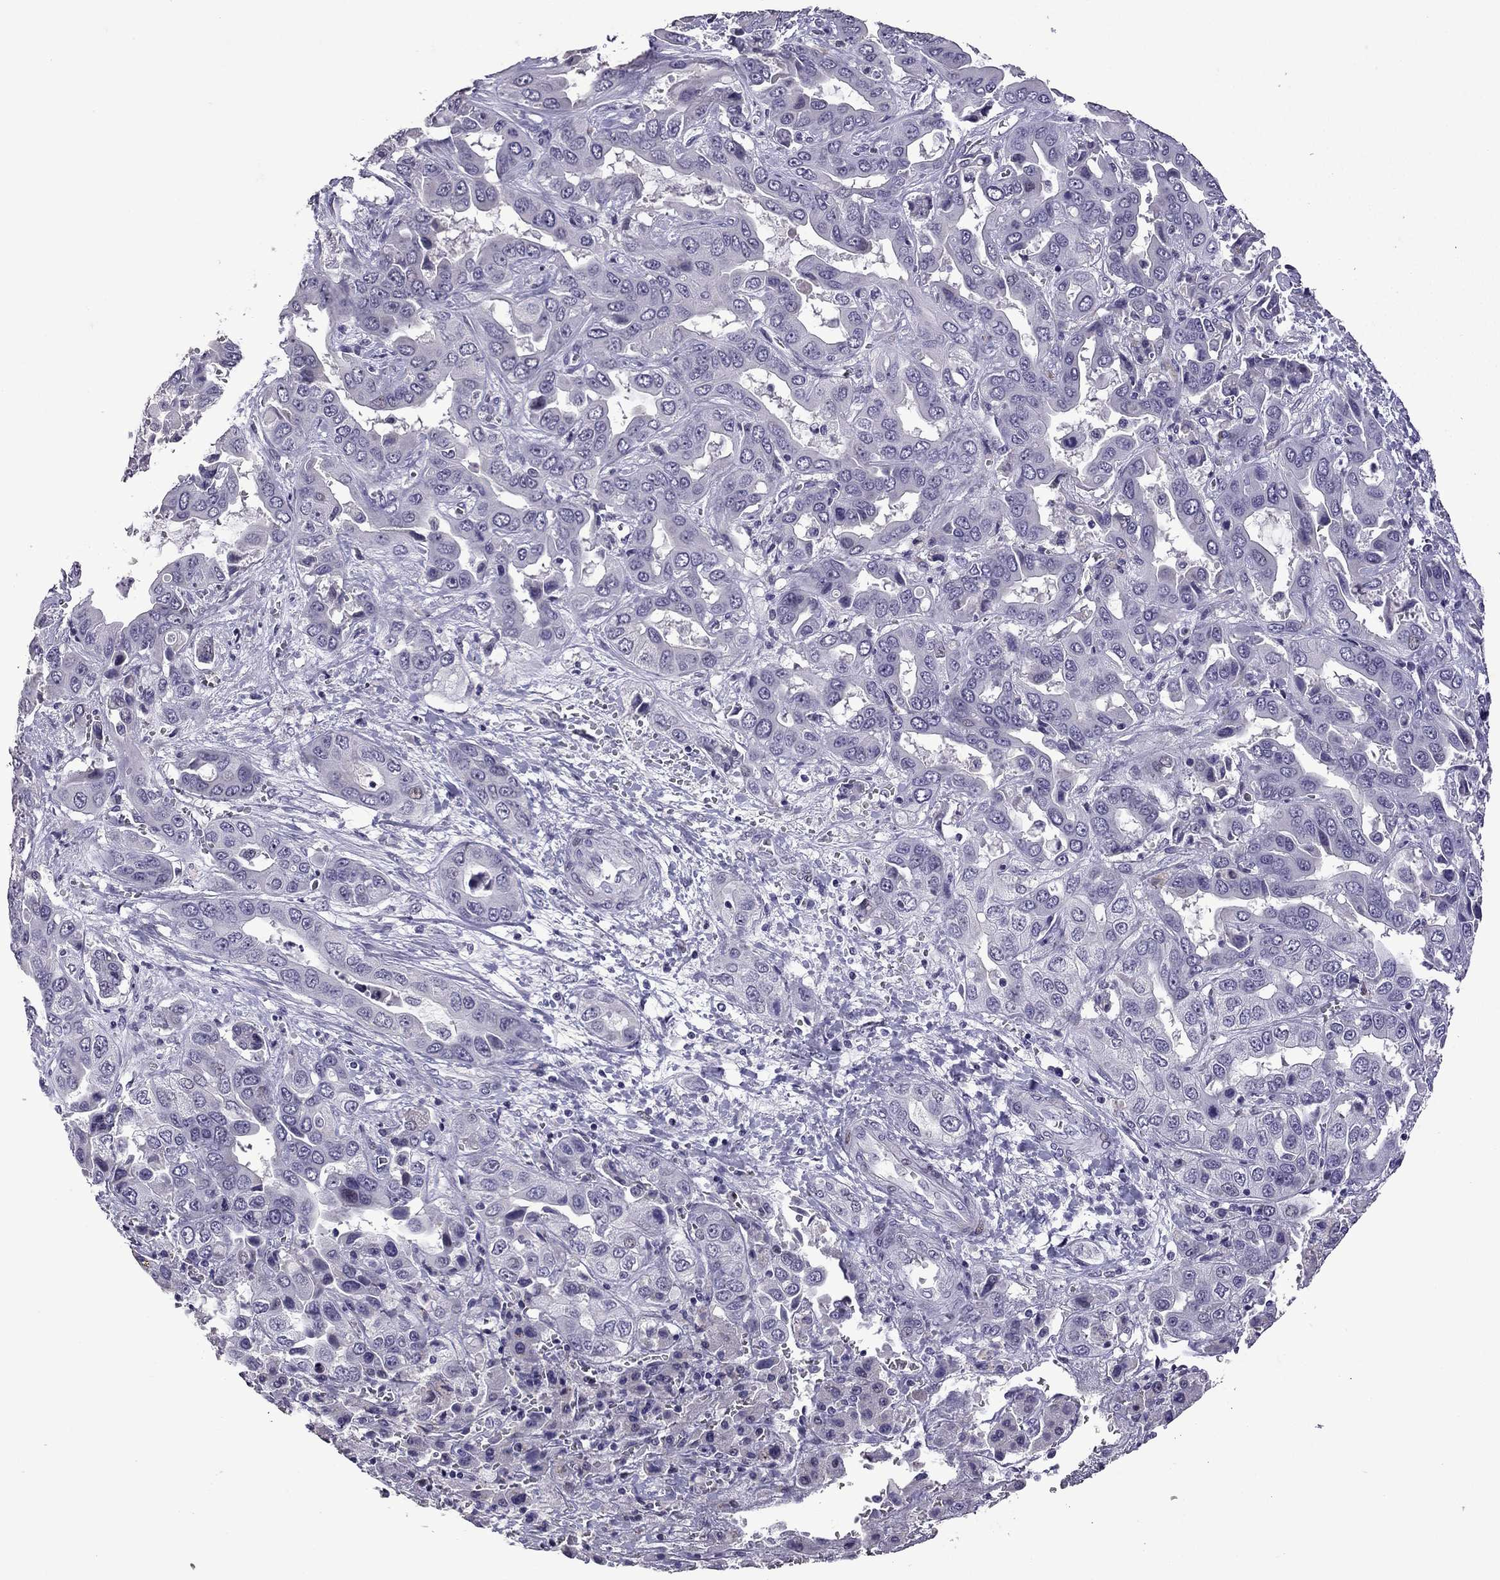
{"staining": {"intensity": "negative", "quantity": "none", "location": "none"}, "tissue": "liver cancer", "cell_type": "Tumor cells", "image_type": "cancer", "snomed": [{"axis": "morphology", "description": "Cholangiocarcinoma"}, {"axis": "topography", "description": "Liver"}], "caption": "This photomicrograph is of liver cholangiocarcinoma stained with IHC to label a protein in brown with the nuclei are counter-stained blue. There is no expression in tumor cells. (DAB (3,3'-diaminobenzidine) immunohistochemistry (IHC), high magnification).", "gene": "TTN", "patient": {"sex": "female", "age": 52}}